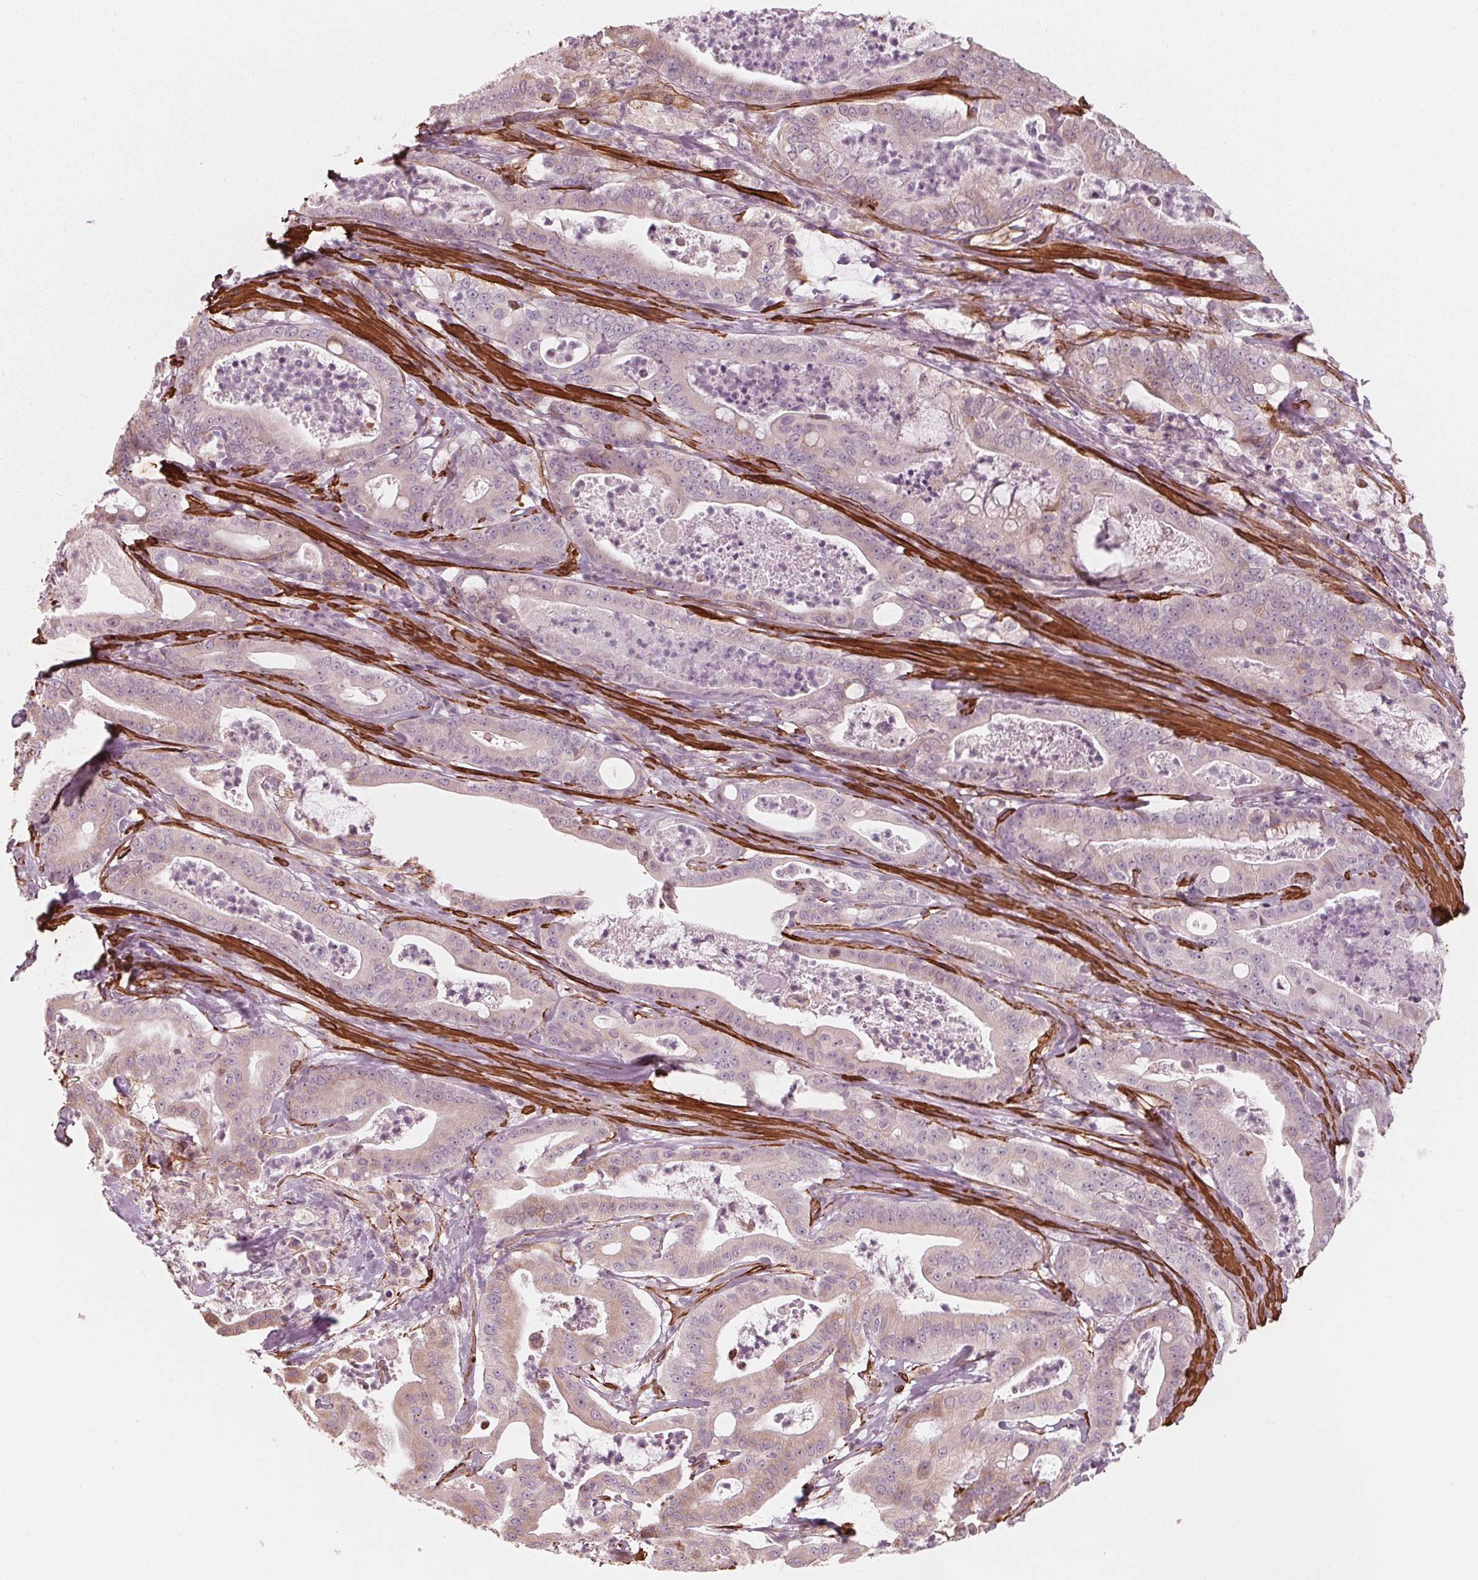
{"staining": {"intensity": "negative", "quantity": "none", "location": "none"}, "tissue": "pancreatic cancer", "cell_type": "Tumor cells", "image_type": "cancer", "snomed": [{"axis": "morphology", "description": "Adenocarcinoma, NOS"}, {"axis": "topography", "description": "Pancreas"}], "caption": "Immunohistochemistry (IHC) histopathology image of neoplastic tissue: human pancreatic adenocarcinoma stained with DAB exhibits no significant protein positivity in tumor cells.", "gene": "MIER3", "patient": {"sex": "male", "age": 71}}